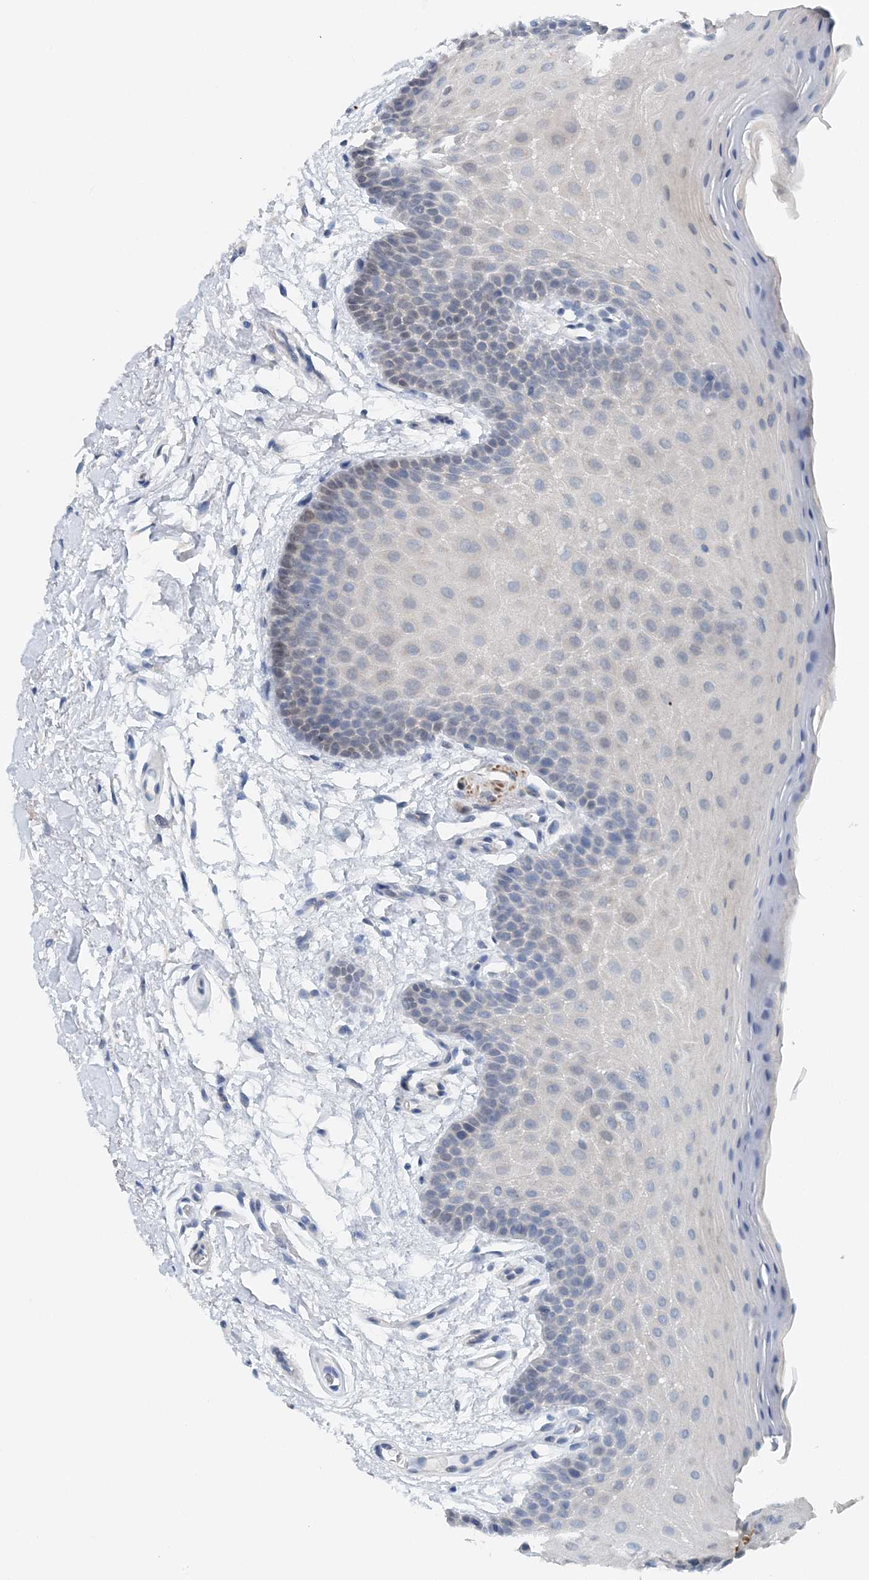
{"staining": {"intensity": "negative", "quantity": "none", "location": "none"}, "tissue": "oral mucosa", "cell_type": "Squamous epithelial cells", "image_type": "normal", "snomed": [{"axis": "morphology", "description": "Normal tissue, NOS"}, {"axis": "topography", "description": "Oral tissue"}], "caption": "Immunohistochemistry photomicrograph of normal human oral mucosa stained for a protein (brown), which reveals no expression in squamous epithelial cells. (IHC, brightfield microscopy, high magnification).", "gene": "PFN2", "patient": {"sex": "male", "age": 62}}